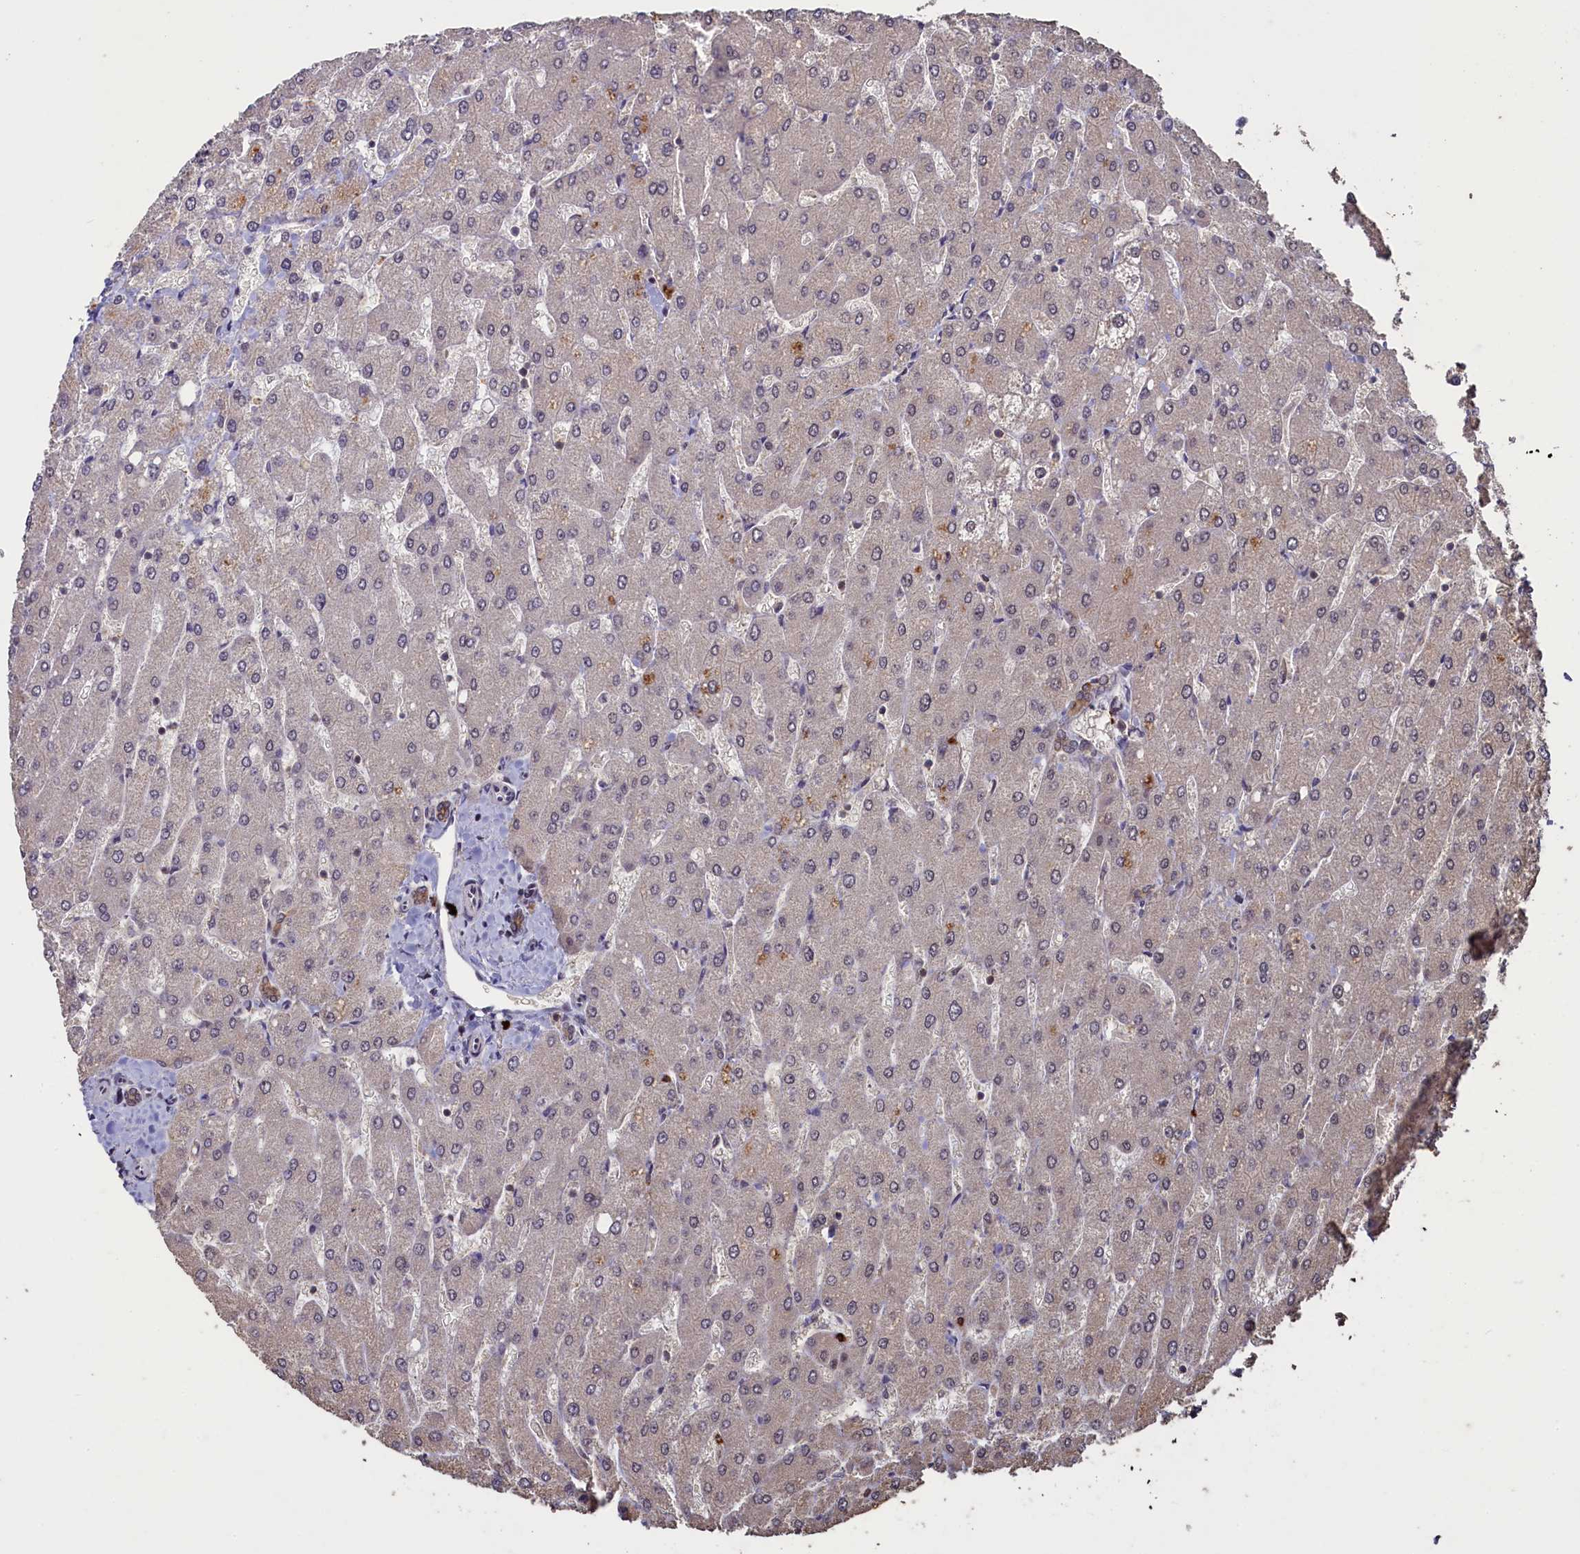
{"staining": {"intensity": "moderate", "quantity": ">75%", "location": "cytoplasmic/membranous"}, "tissue": "liver", "cell_type": "Cholangiocytes", "image_type": "normal", "snomed": [{"axis": "morphology", "description": "Normal tissue, NOS"}, {"axis": "topography", "description": "Liver"}], "caption": "A brown stain highlights moderate cytoplasmic/membranous positivity of a protein in cholangiocytes of unremarkable human liver.", "gene": "NAE1", "patient": {"sex": "male", "age": 55}}